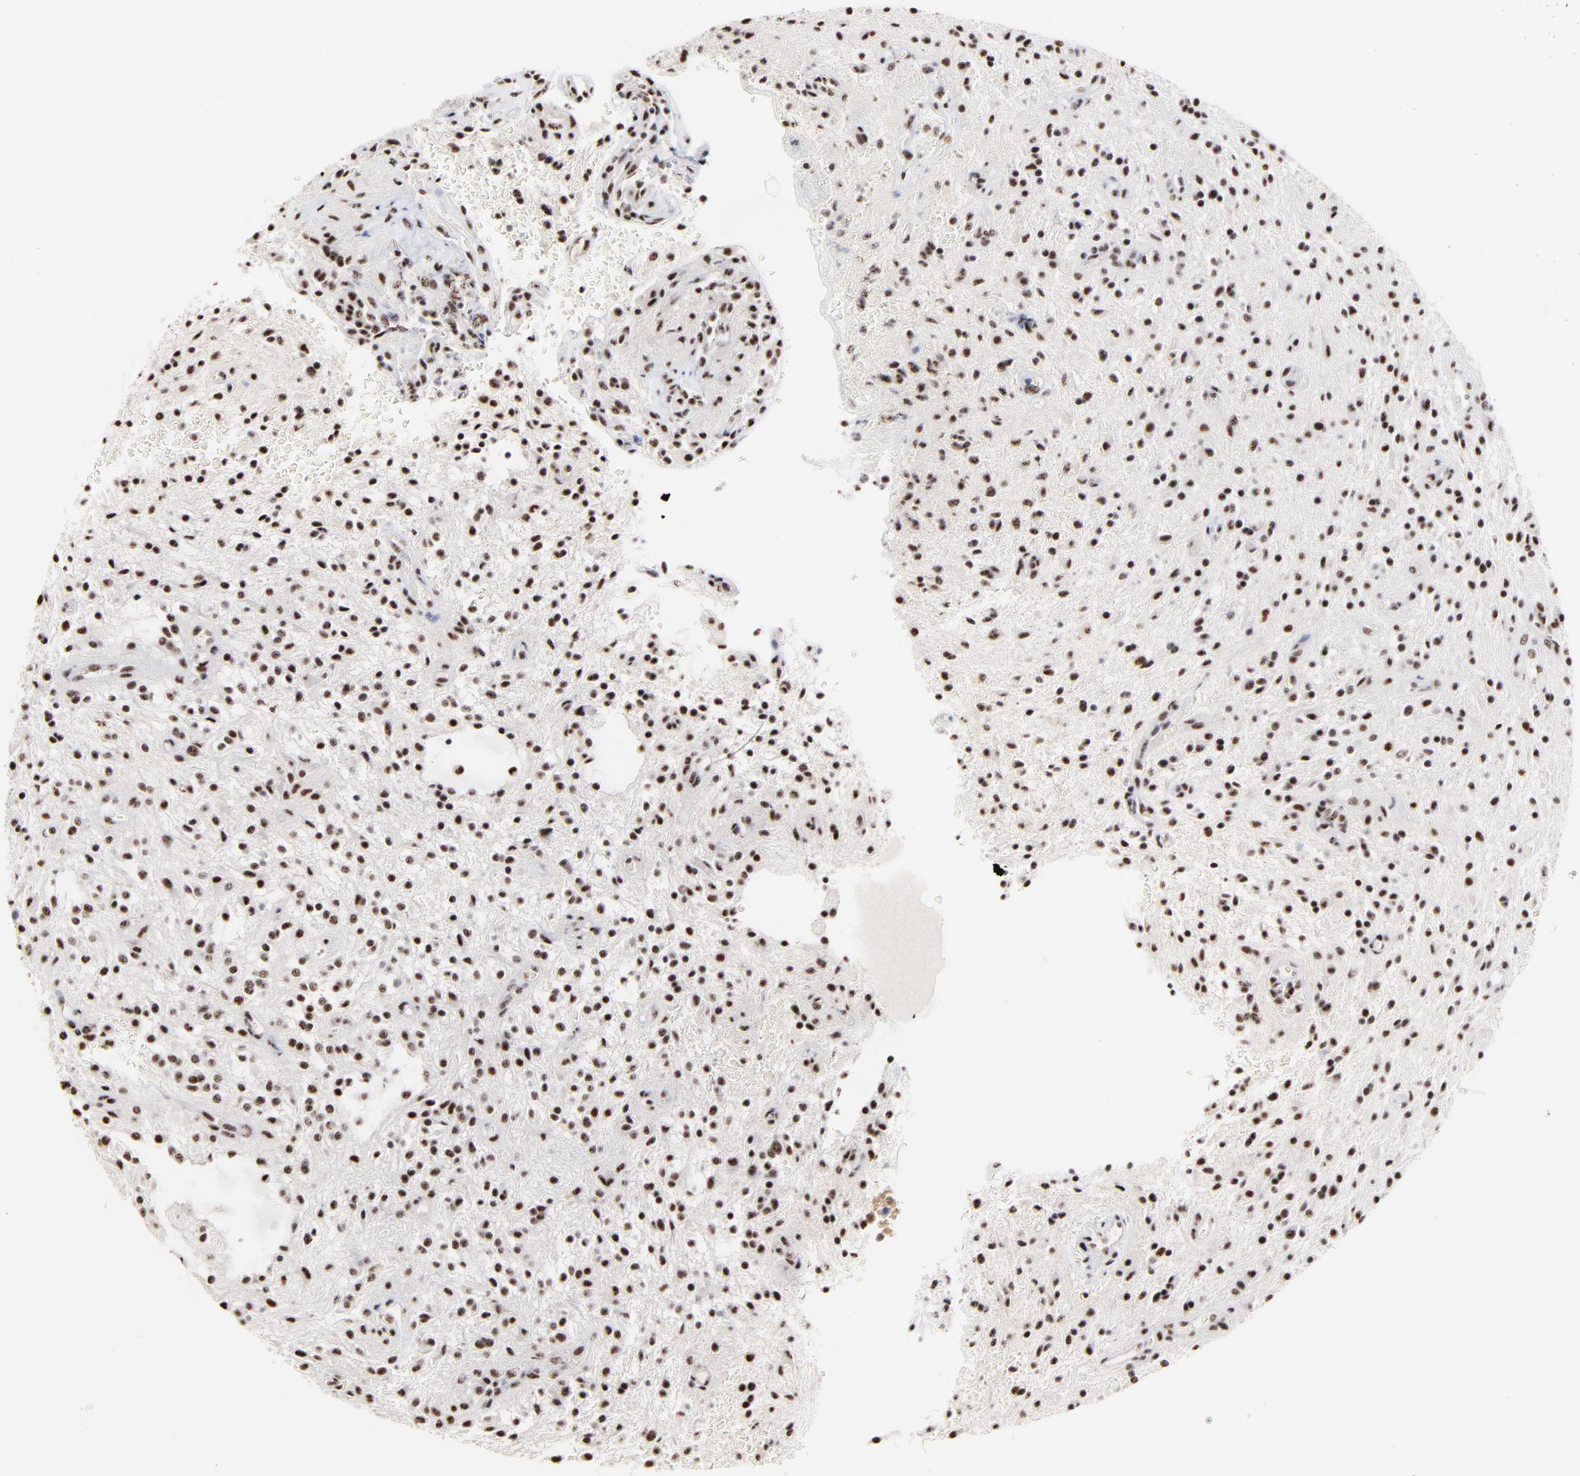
{"staining": {"intensity": "weak", "quantity": ">75%", "location": "nuclear"}, "tissue": "glioma", "cell_type": "Tumor cells", "image_type": "cancer", "snomed": [{"axis": "morphology", "description": "Glioma, malignant, NOS"}, {"axis": "topography", "description": "Cerebellum"}], "caption": "Glioma (malignant) was stained to show a protein in brown. There is low levels of weak nuclear expression in approximately >75% of tumor cells.", "gene": "MBD4", "patient": {"sex": "female", "age": 10}}